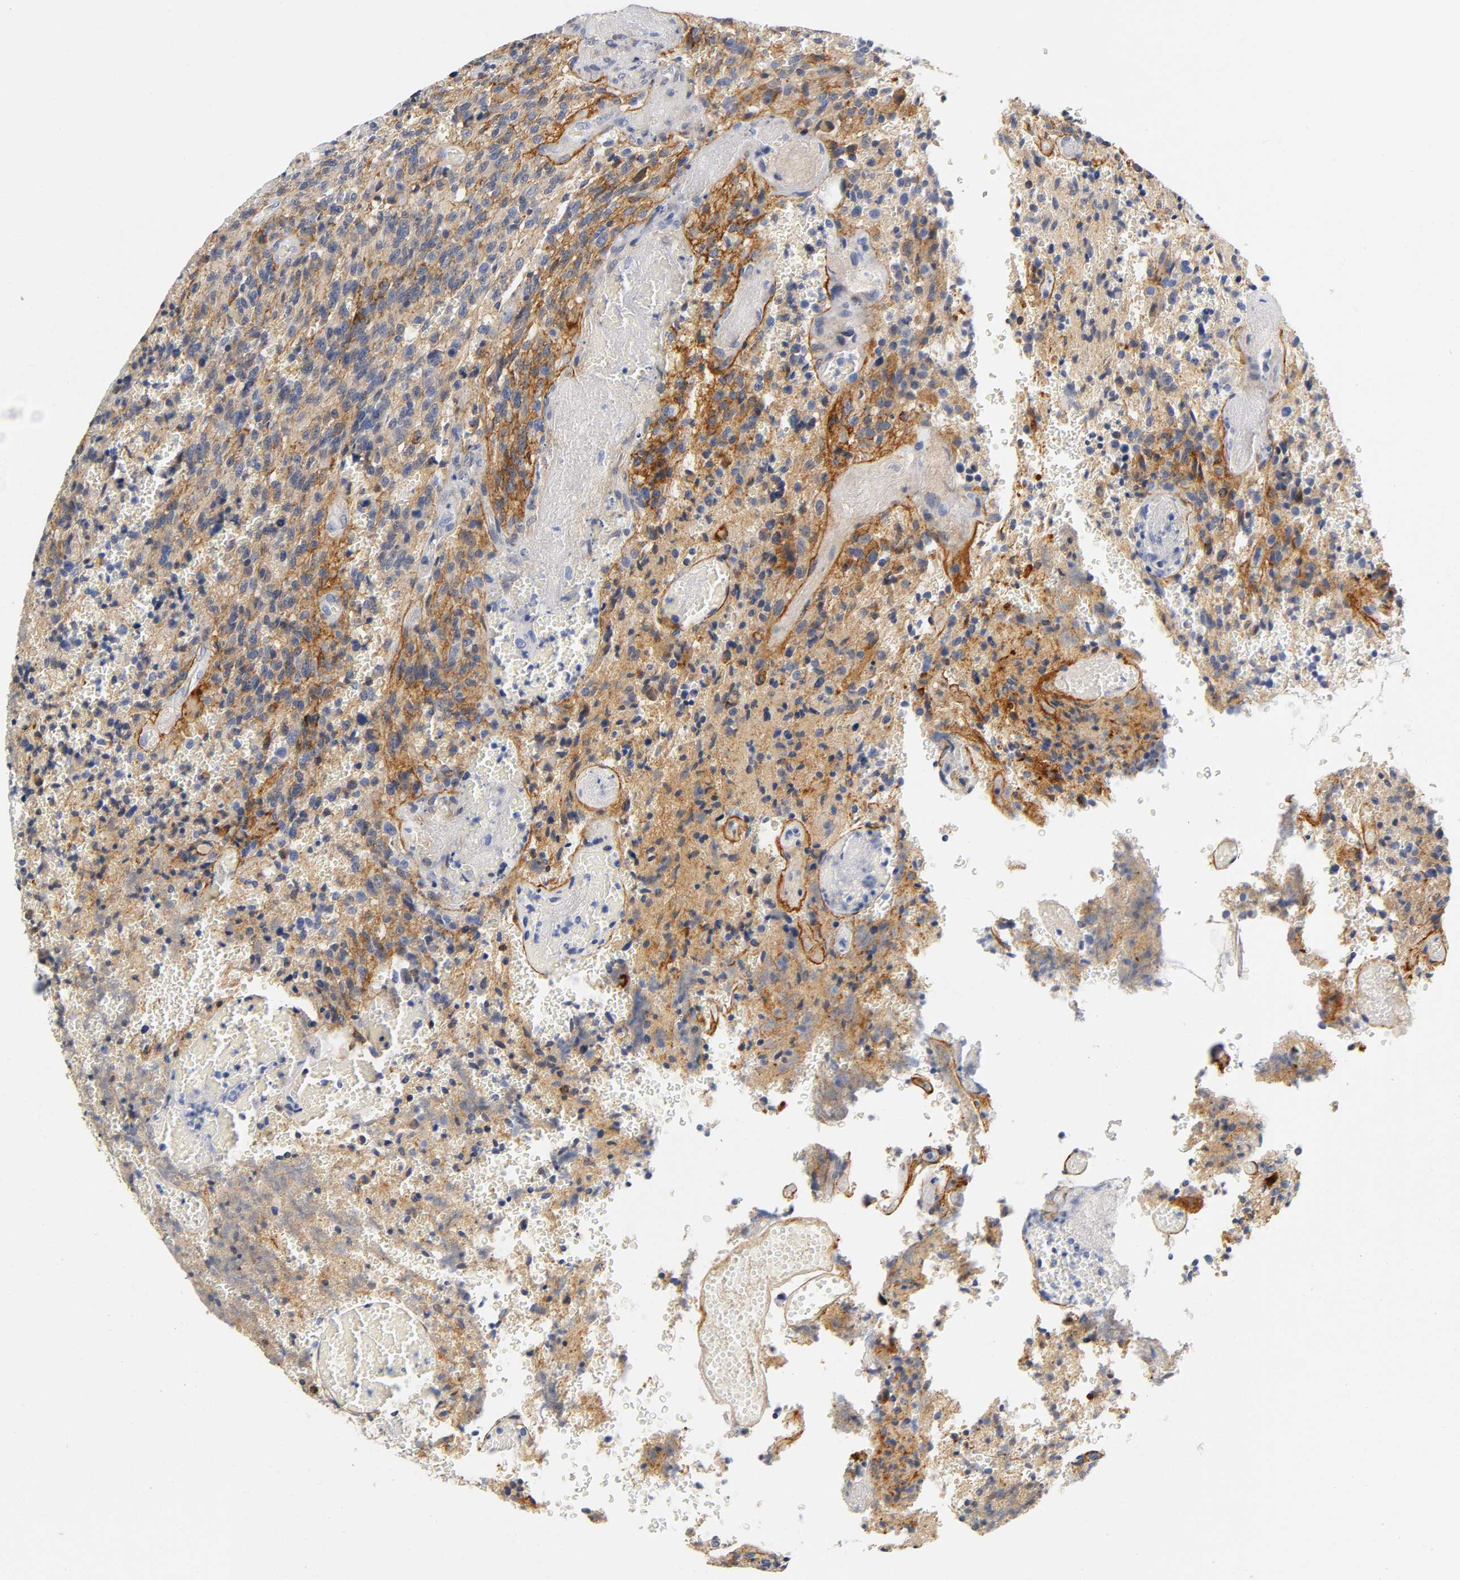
{"staining": {"intensity": "moderate", "quantity": ">75%", "location": "cytoplasmic/membranous"}, "tissue": "glioma", "cell_type": "Tumor cells", "image_type": "cancer", "snomed": [{"axis": "morphology", "description": "Normal tissue, NOS"}, {"axis": "morphology", "description": "Glioma, malignant, High grade"}, {"axis": "topography", "description": "Cerebral cortex"}], "caption": "Moderate cytoplasmic/membranous staining for a protein is present in approximately >75% of tumor cells of glioma using immunohistochemistry (IHC).", "gene": "TNC", "patient": {"sex": "male", "age": 56}}